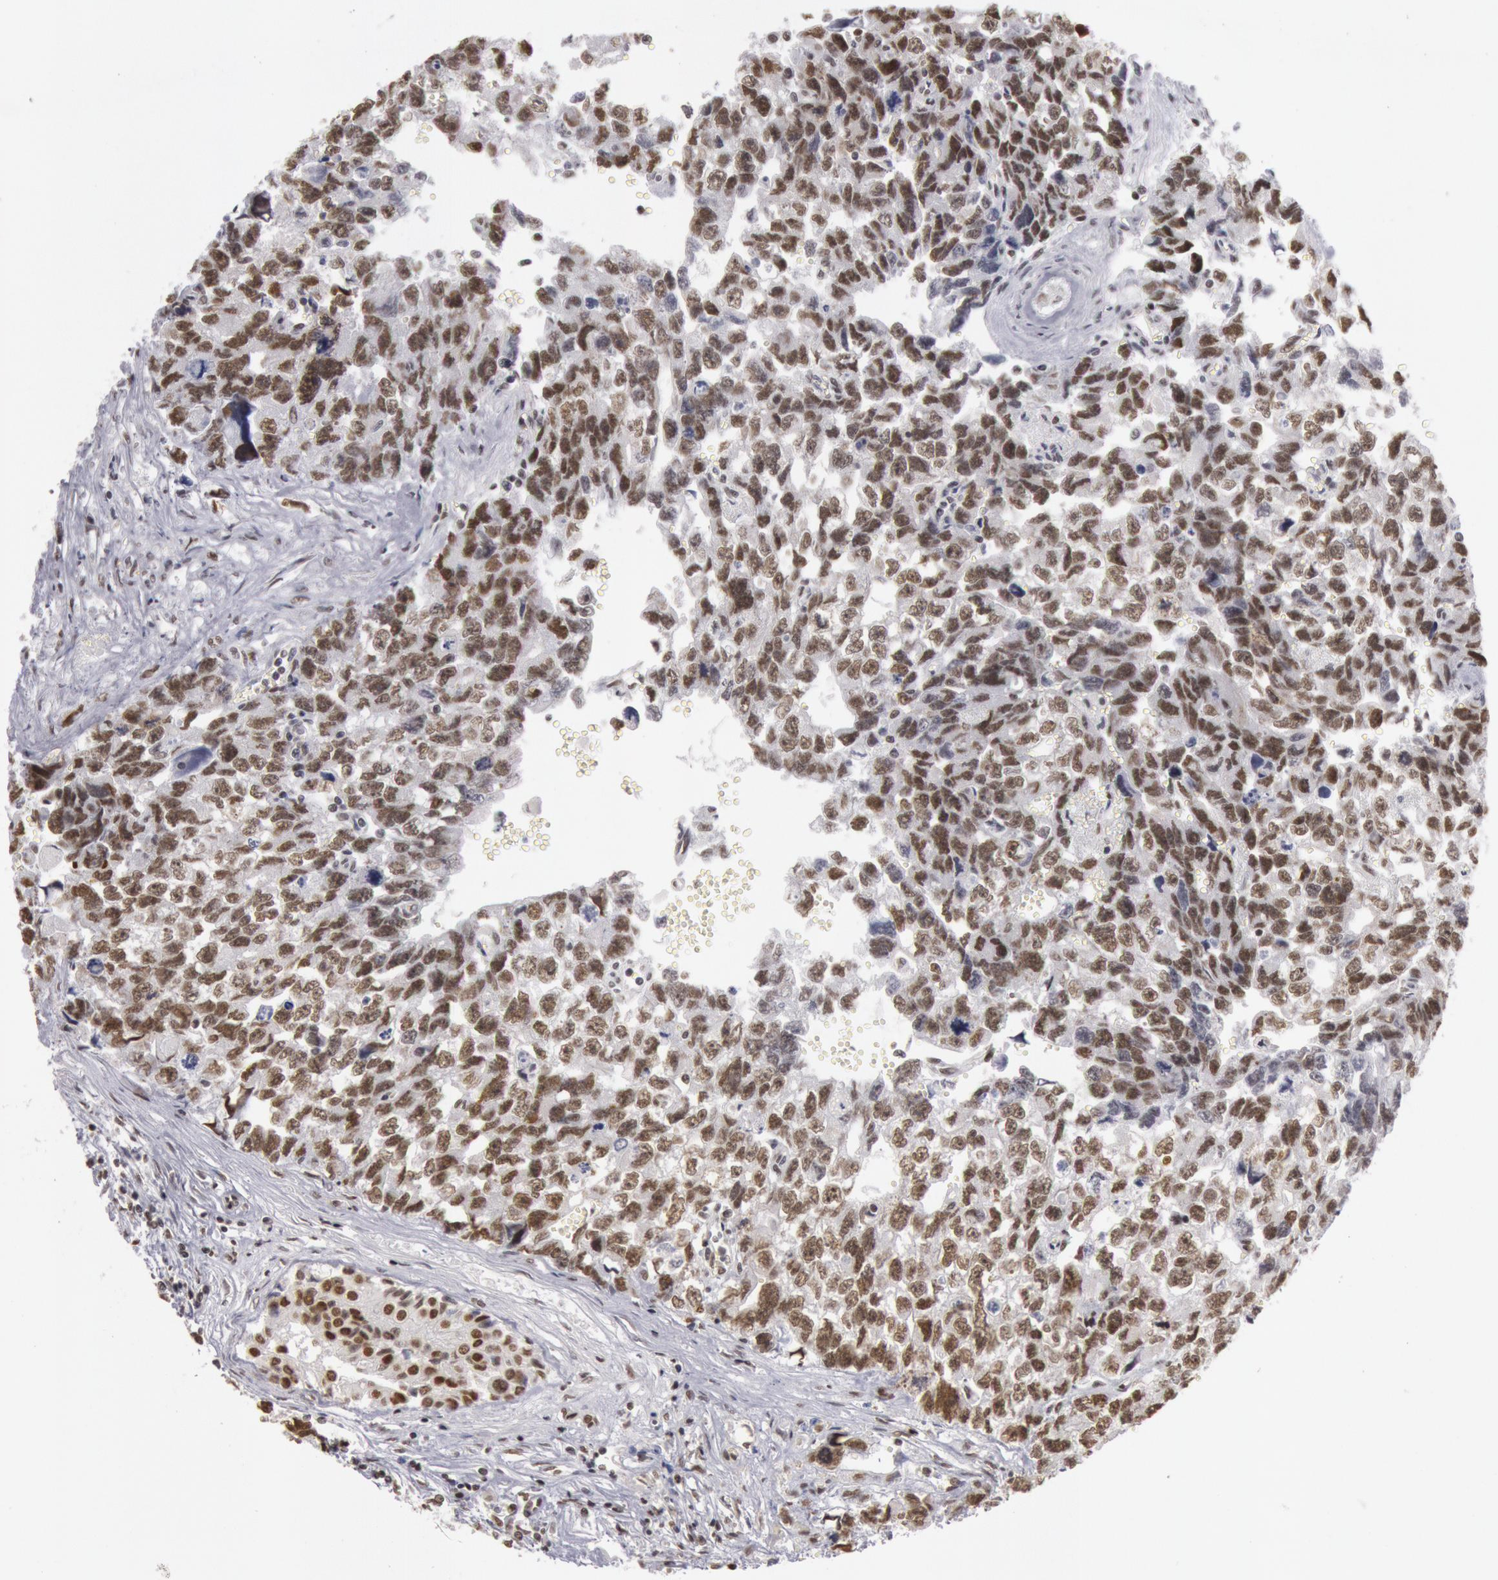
{"staining": {"intensity": "strong", "quantity": ">75%", "location": "nuclear"}, "tissue": "testis cancer", "cell_type": "Tumor cells", "image_type": "cancer", "snomed": [{"axis": "morphology", "description": "Carcinoma, Embryonal, NOS"}, {"axis": "topography", "description": "Testis"}], "caption": "Embryonal carcinoma (testis) stained with immunohistochemistry demonstrates strong nuclear positivity in about >75% of tumor cells.", "gene": "ESS2", "patient": {"sex": "male", "age": 31}}